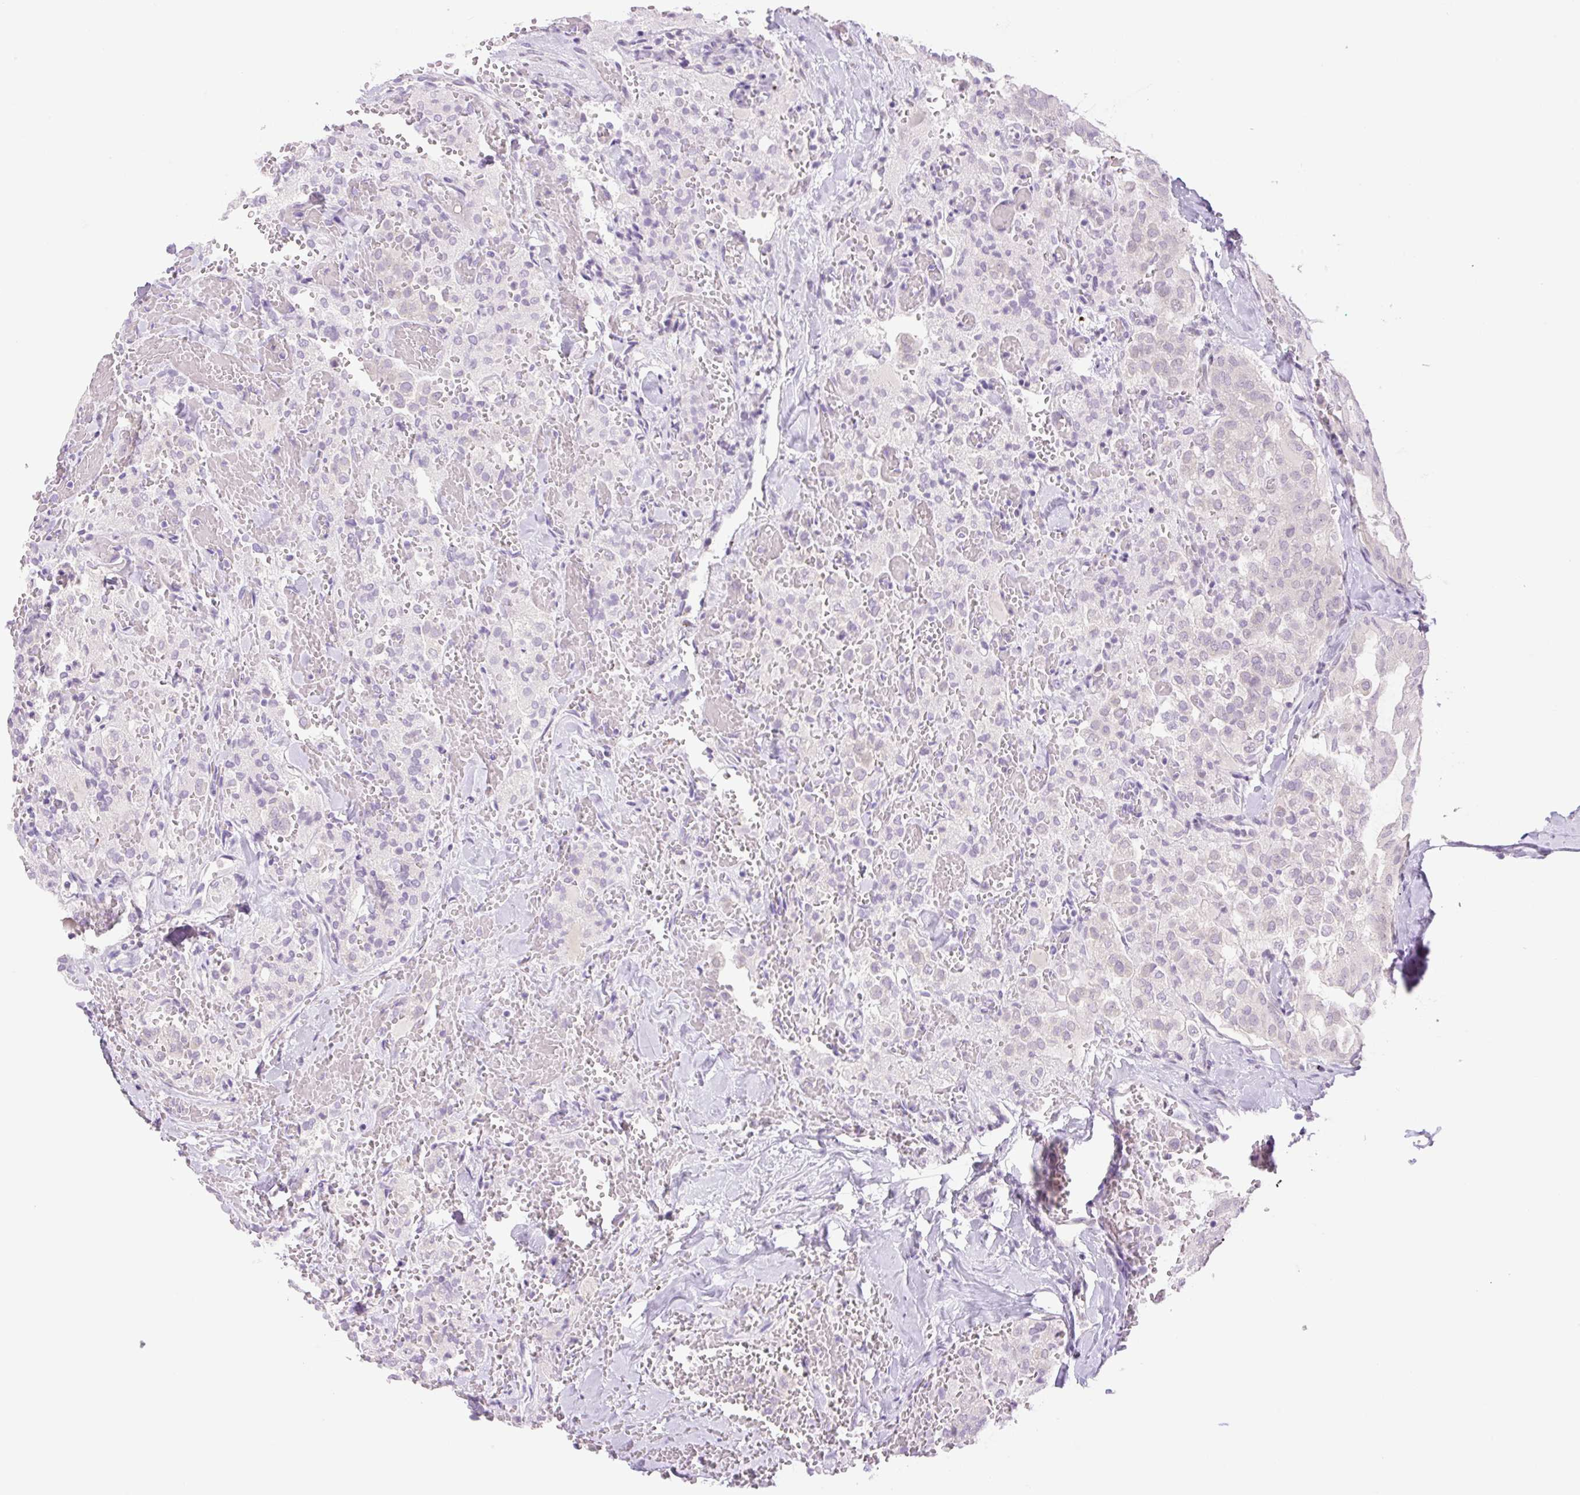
{"staining": {"intensity": "negative", "quantity": "none", "location": "none"}, "tissue": "thyroid cancer", "cell_type": "Tumor cells", "image_type": "cancer", "snomed": [{"axis": "morphology", "description": "Follicular adenoma carcinoma, NOS"}, {"axis": "topography", "description": "Thyroid gland"}], "caption": "A high-resolution image shows IHC staining of thyroid cancer, which displays no significant staining in tumor cells.", "gene": "SPRYD4", "patient": {"sex": "male", "age": 75}}